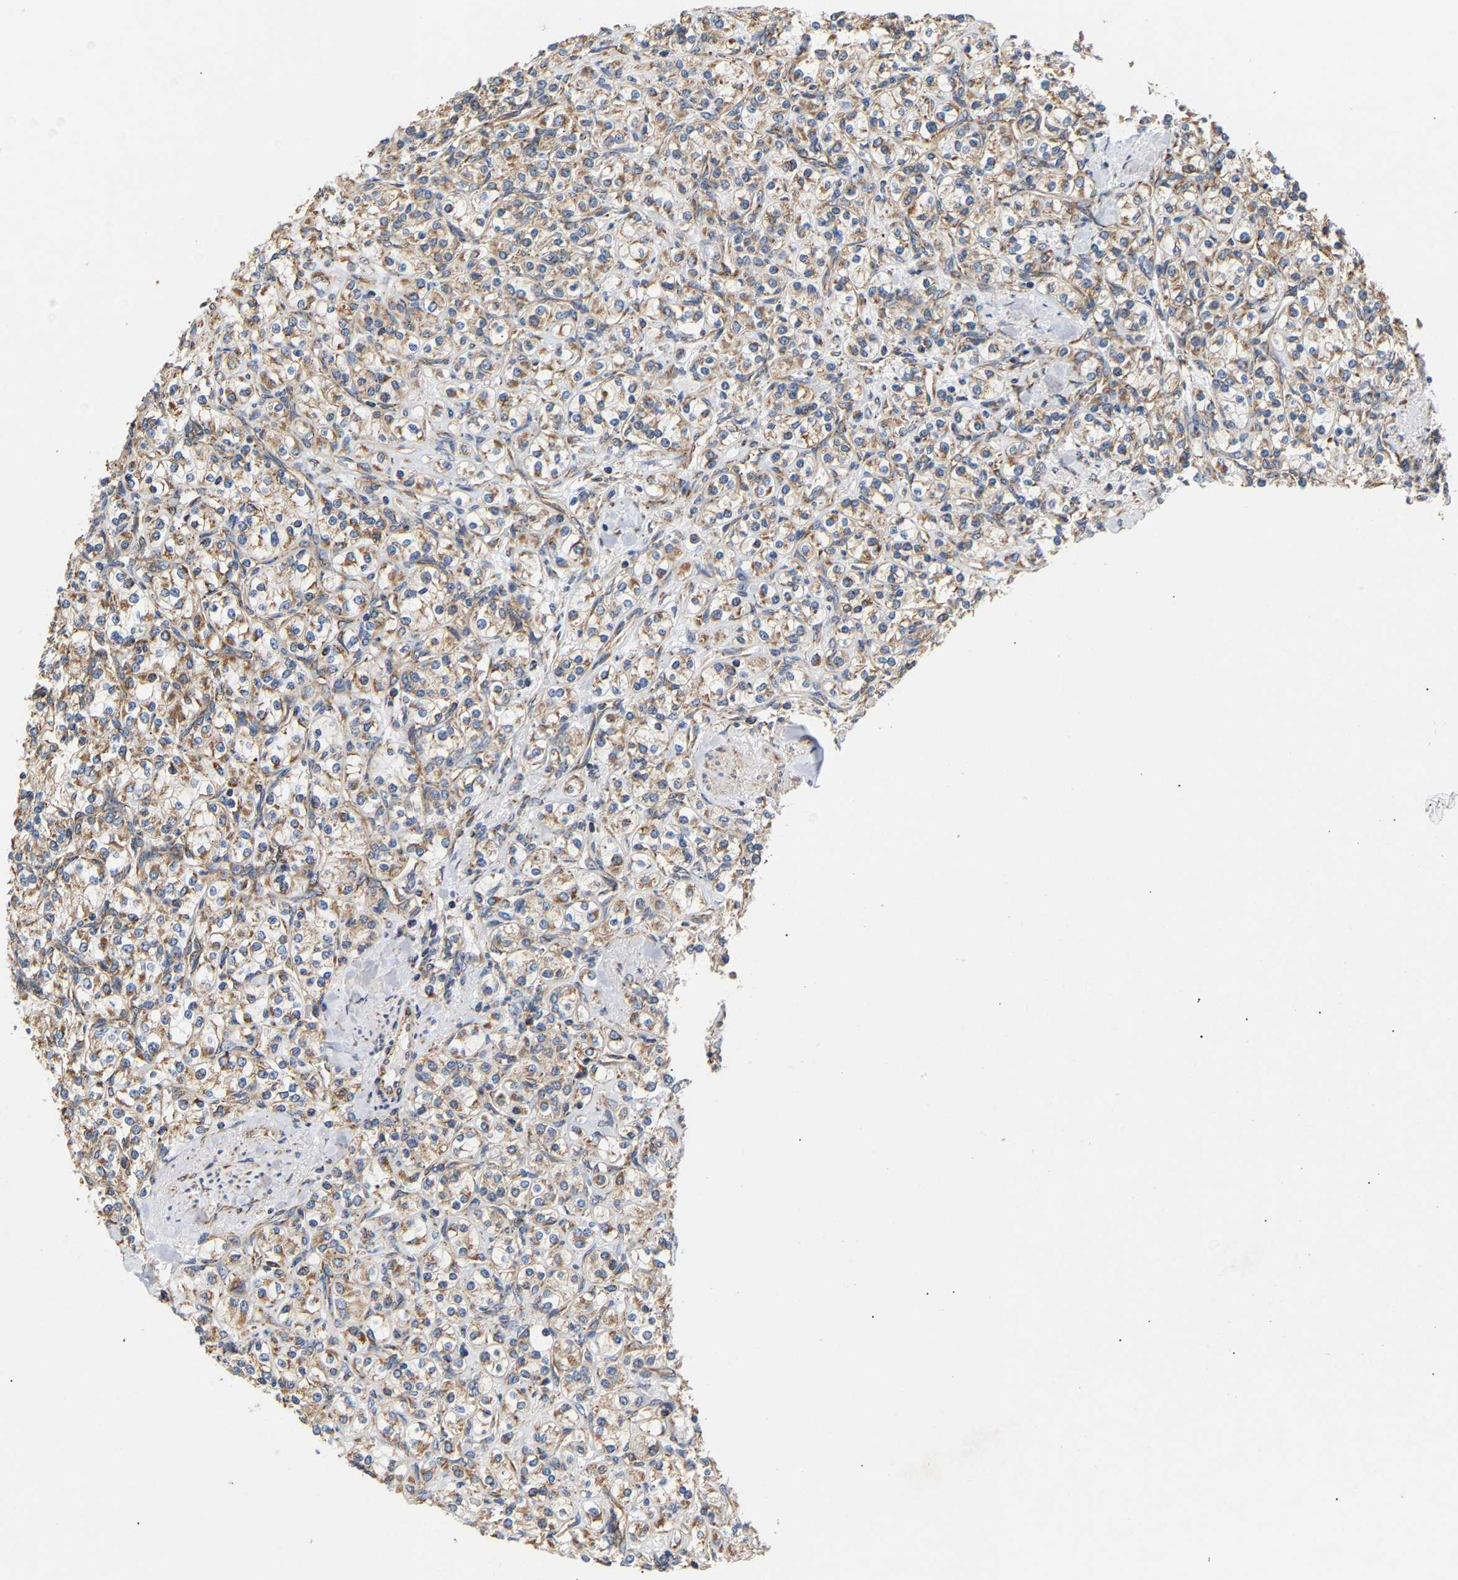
{"staining": {"intensity": "moderate", "quantity": ">75%", "location": "cytoplasmic/membranous"}, "tissue": "renal cancer", "cell_type": "Tumor cells", "image_type": "cancer", "snomed": [{"axis": "morphology", "description": "Adenocarcinoma, NOS"}, {"axis": "topography", "description": "Kidney"}], "caption": "Immunohistochemistry (IHC) histopathology image of renal cancer stained for a protein (brown), which displays medium levels of moderate cytoplasmic/membranous staining in about >75% of tumor cells.", "gene": "TMEM168", "patient": {"sex": "male", "age": 77}}